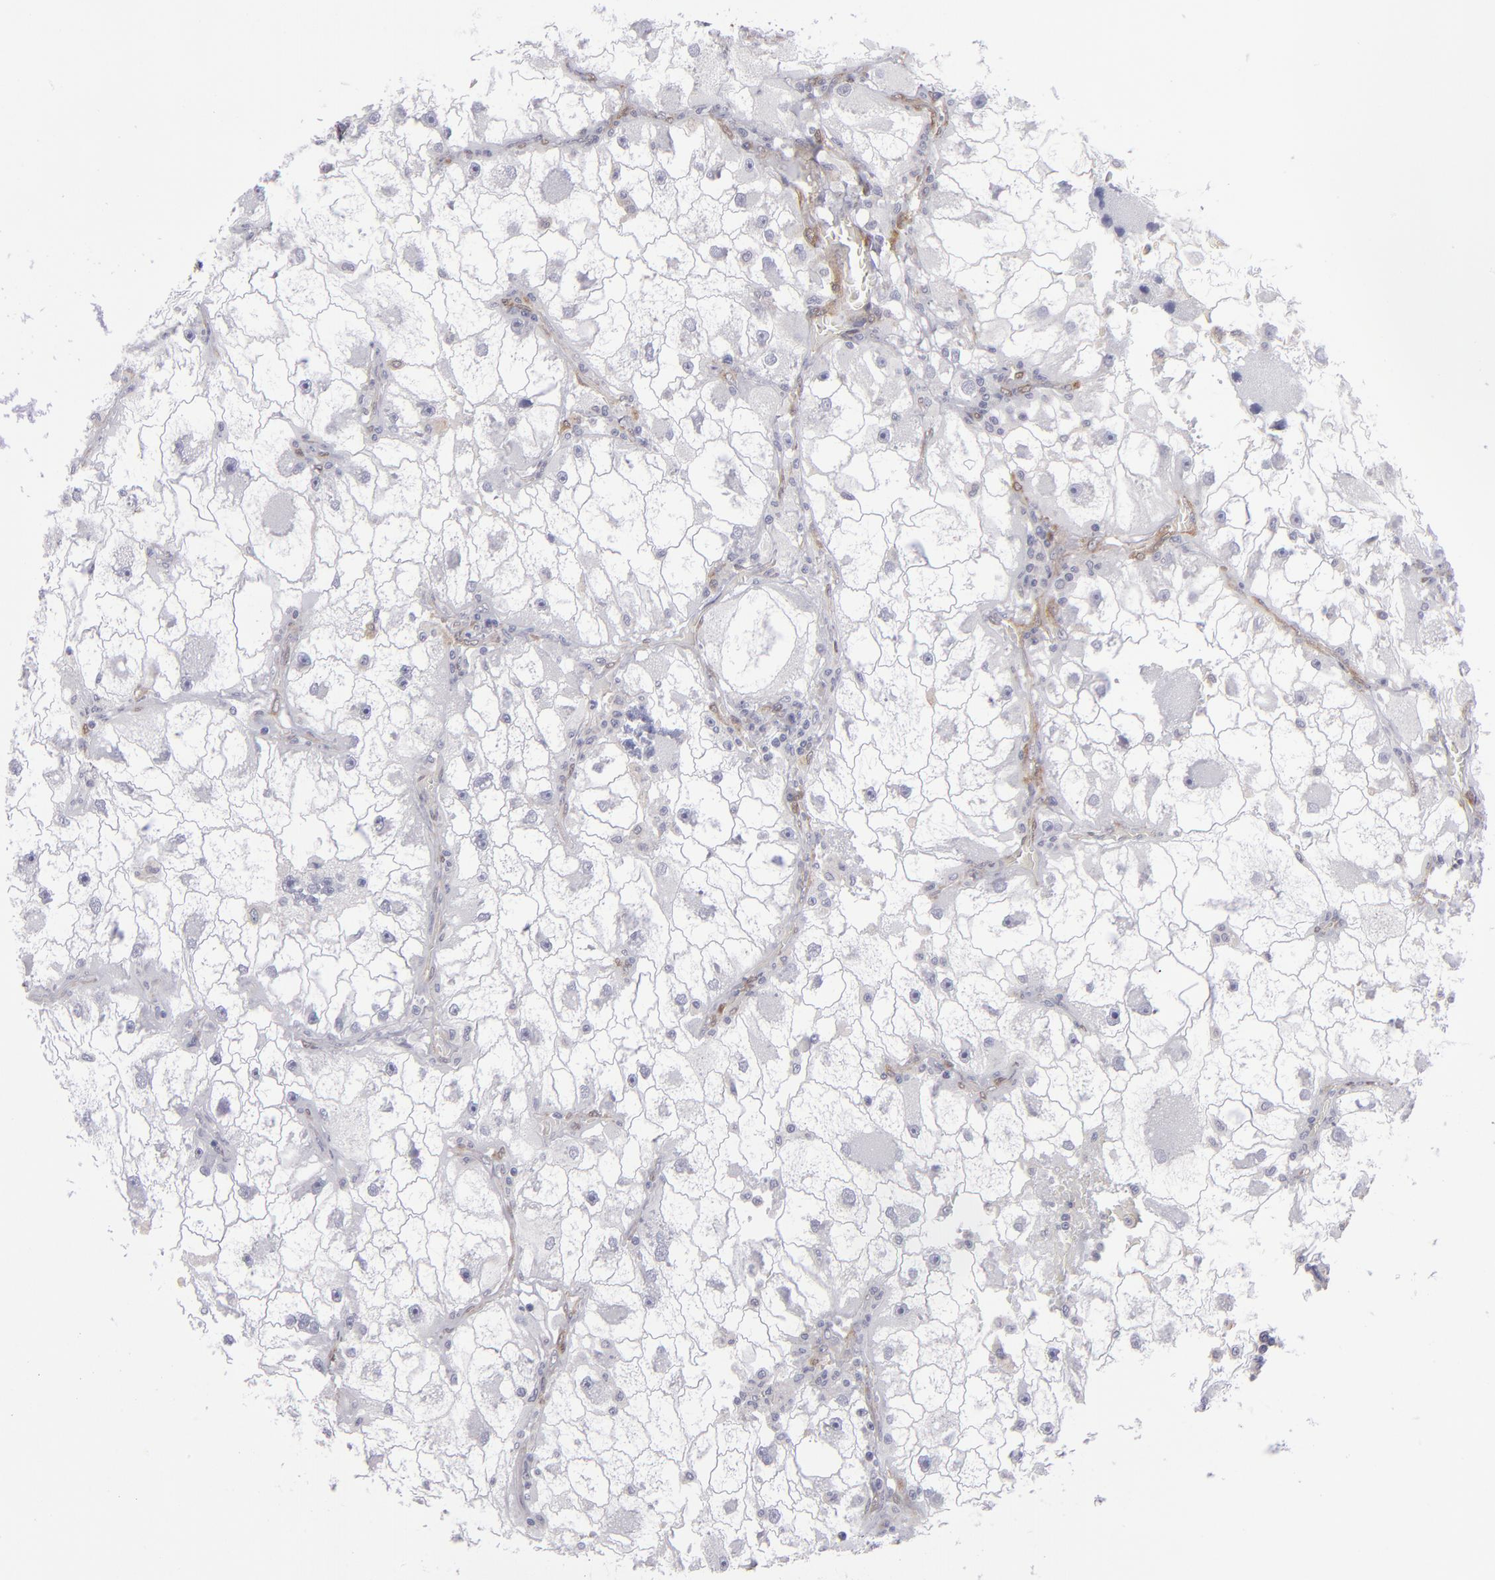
{"staining": {"intensity": "negative", "quantity": "none", "location": "none"}, "tissue": "renal cancer", "cell_type": "Tumor cells", "image_type": "cancer", "snomed": [{"axis": "morphology", "description": "Adenocarcinoma, NOS"}, {"axis": "topography", "description": "Kidney"}], "caption": "The photomicrograph exhibits no staining of tumor cells in renal adenocarcinoma.", "gene": "NDRG2", "patient": {"sex": "female", "age": 73}}